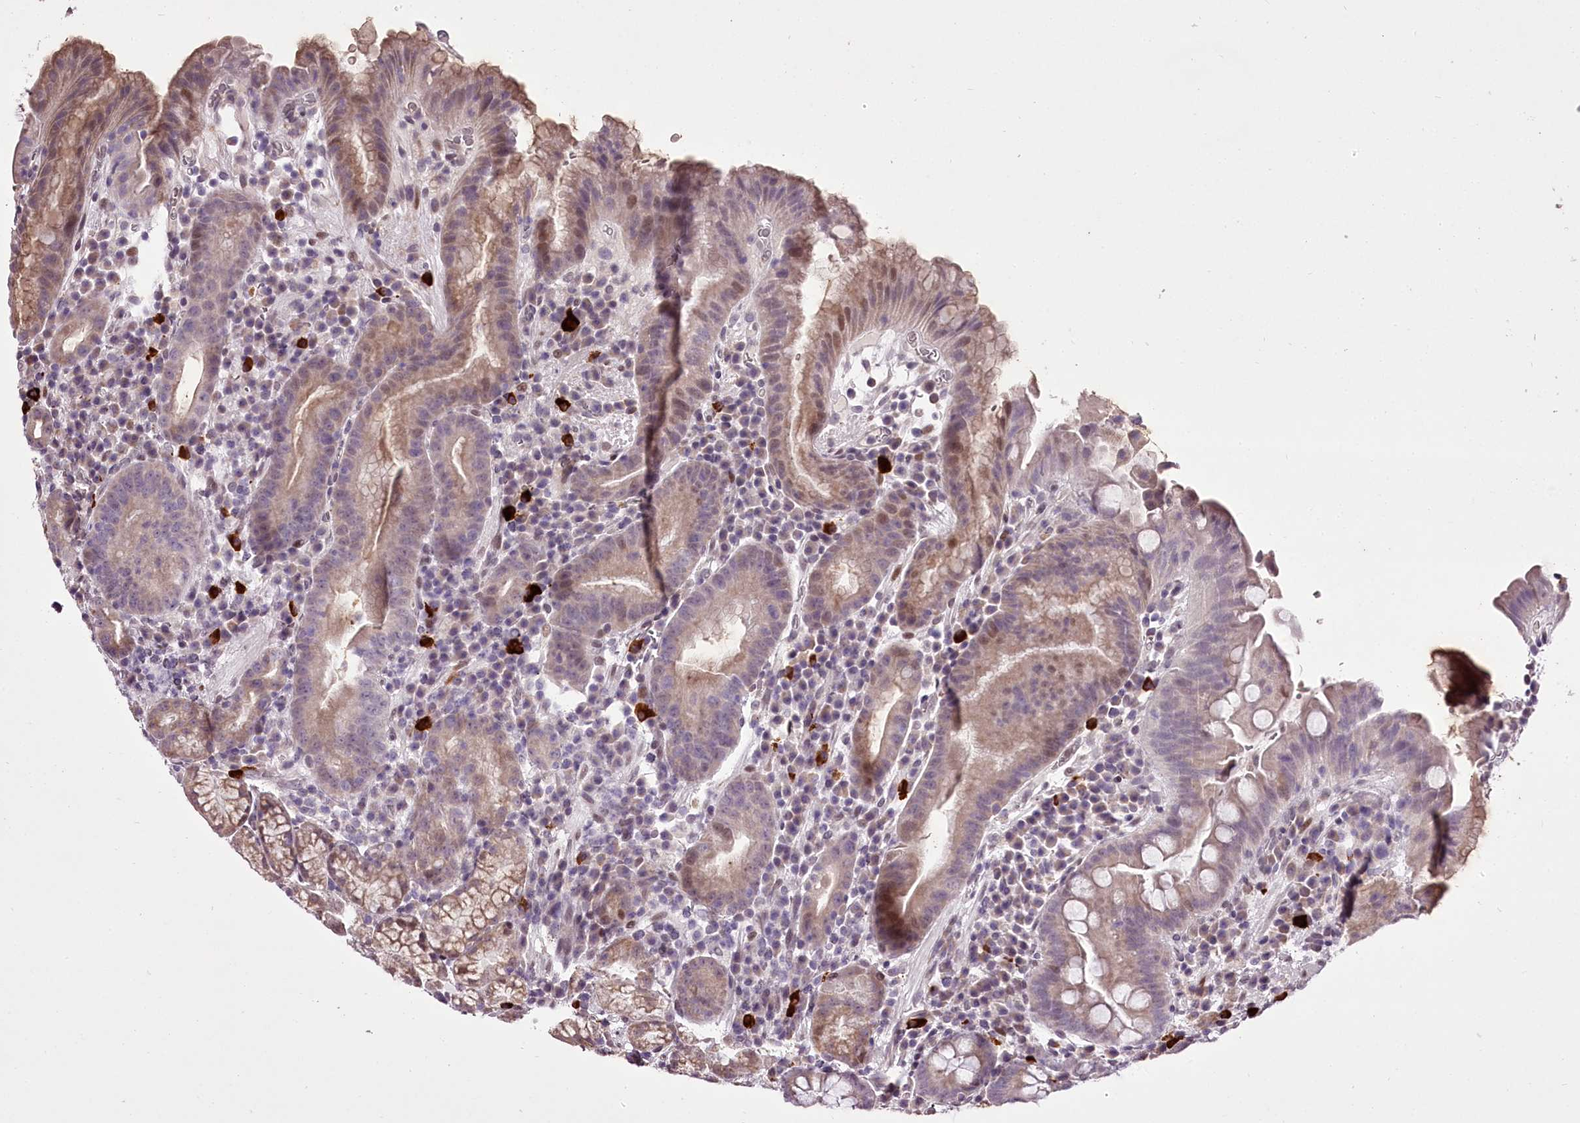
{"staining": {"intensity": "weak", "quantity": "25%-75%", "location": "cytoplasmic/membranous,nuclear"}, "tissue": "stomach", "cell_type": "Glandular cells", "image_type": "normal", "snomed": [{"axis": "morphology", "description": "Normal tissue, NOS"}, {"axis": "morphology", "description": "Inflammation, NOS"}, {"axis": "topography", "description": "Stomach"}], "caption": "Protein staining demonstrates weak cytoplasmic/membranous,nuclear expression in approximately 25%-75% of glandular cells in benign stomach. The staining was performed using DAB, with brown indicating positive protein expression. Nuclei are stained blue with hematoxylin.", "gene": "C1orf56", "patient": {"sex": "male", "age": 79}}